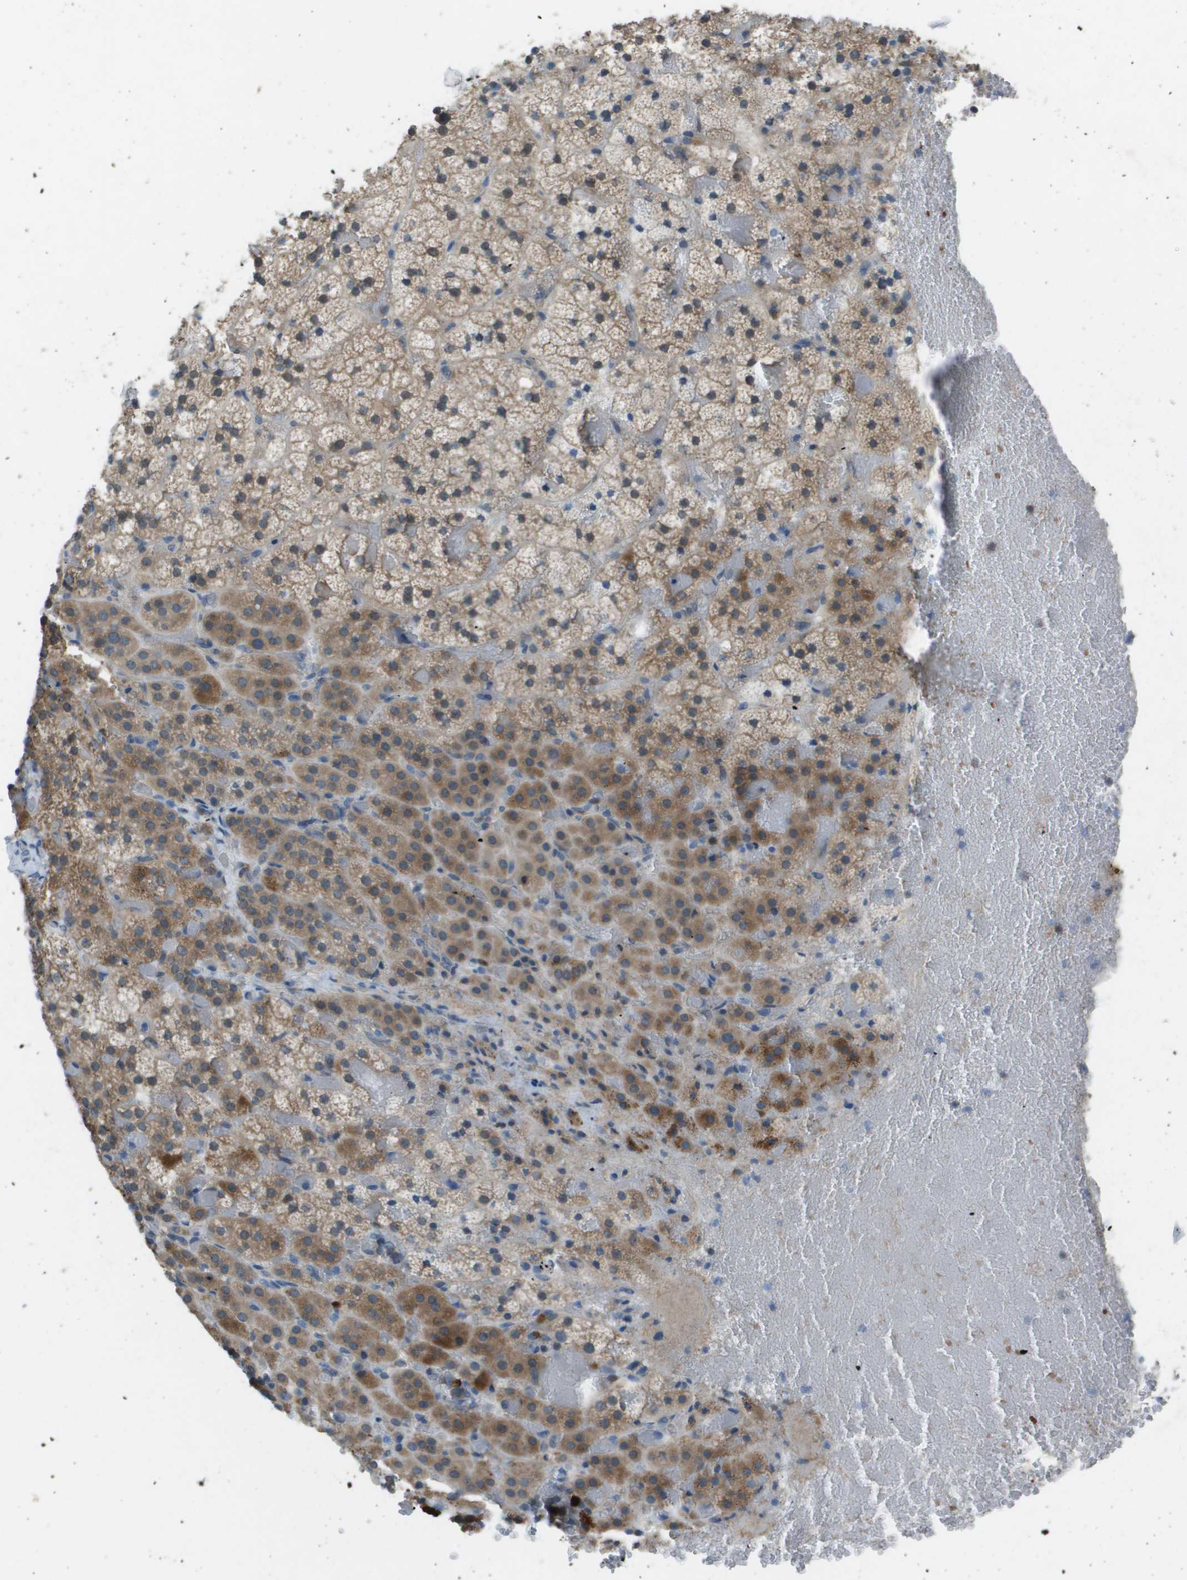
{"staining": {"intensity": "moderate", "quantity": ">75%", "location": "cytoplasmic/membranous"}, "tissue": "adrenal gland", "cell_type": "Glandular cells", "image_type": "normal", "snomed": [{"axis": "morphology", "description": "Normal tissue, NOS"}, {"axis": "topography", "description": "Adrenal gland"}], "caption": "Brown immunohistochemical staining in normal human adrenal gland demonstrates moderate cytoplasmic/membranous positivity in approximately >75% of glandular cells.", "gene": "CAMK4", "patient": {"sex": "female", "age": 59}}